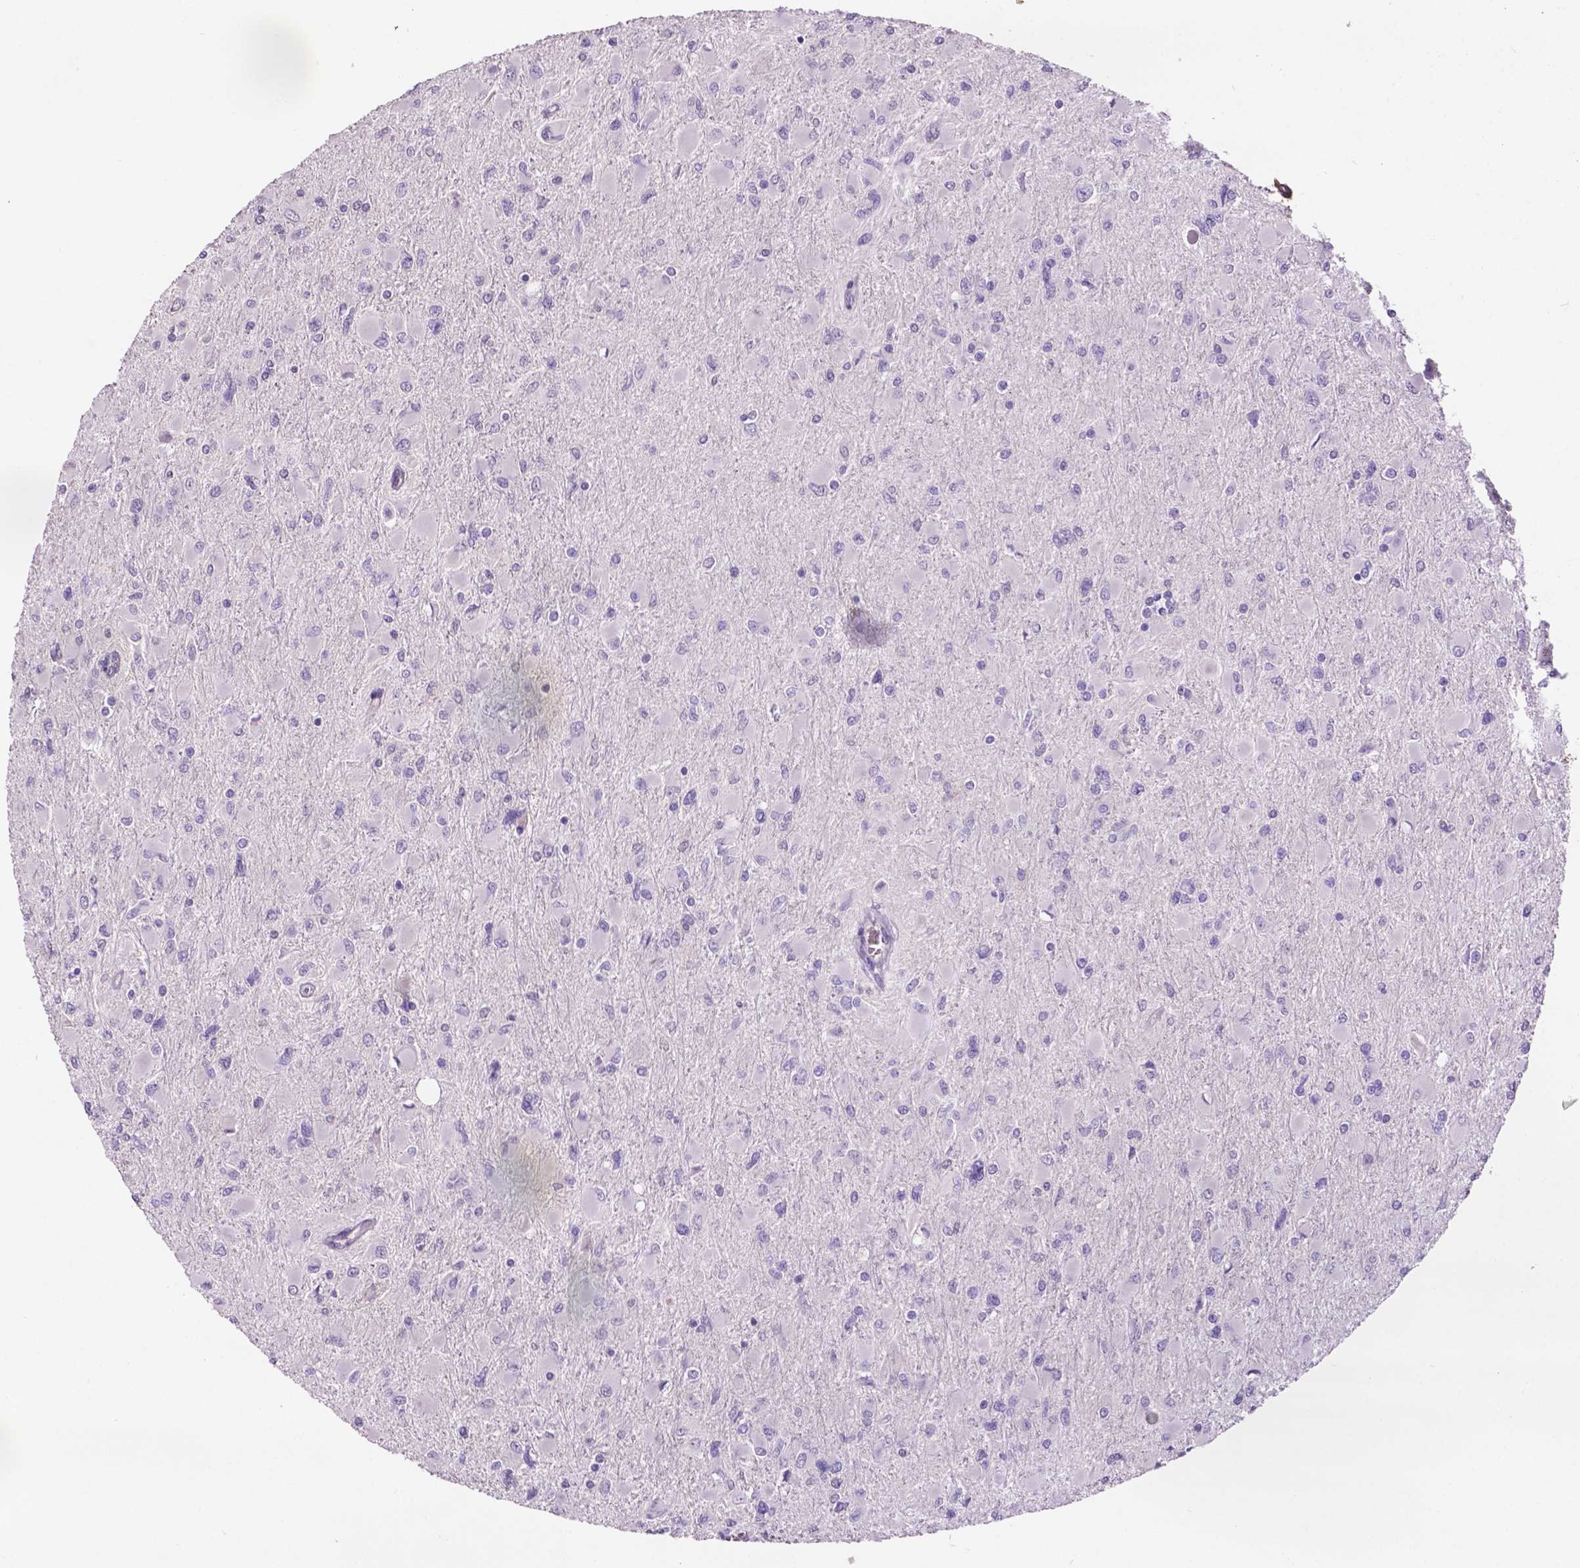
{"staining": {"intensity": "negative", "quantity": "none", "location": "none"}, "tissue": "glioma", "cell_type": "Tumor cells", "image_type": "cancer", "snomed": [{"axis": "morphology", "description": "Glioma, malignant, High grade"}, {"axis": "topography", "description": "Cerebral cortex"}], "caption": "This is a micrograph of immunohistochemistry staining of glioma, which shows no staining in tumor cells.", "gene": "PLSCR1", "patient": {"sex": "female", "age": 36}}